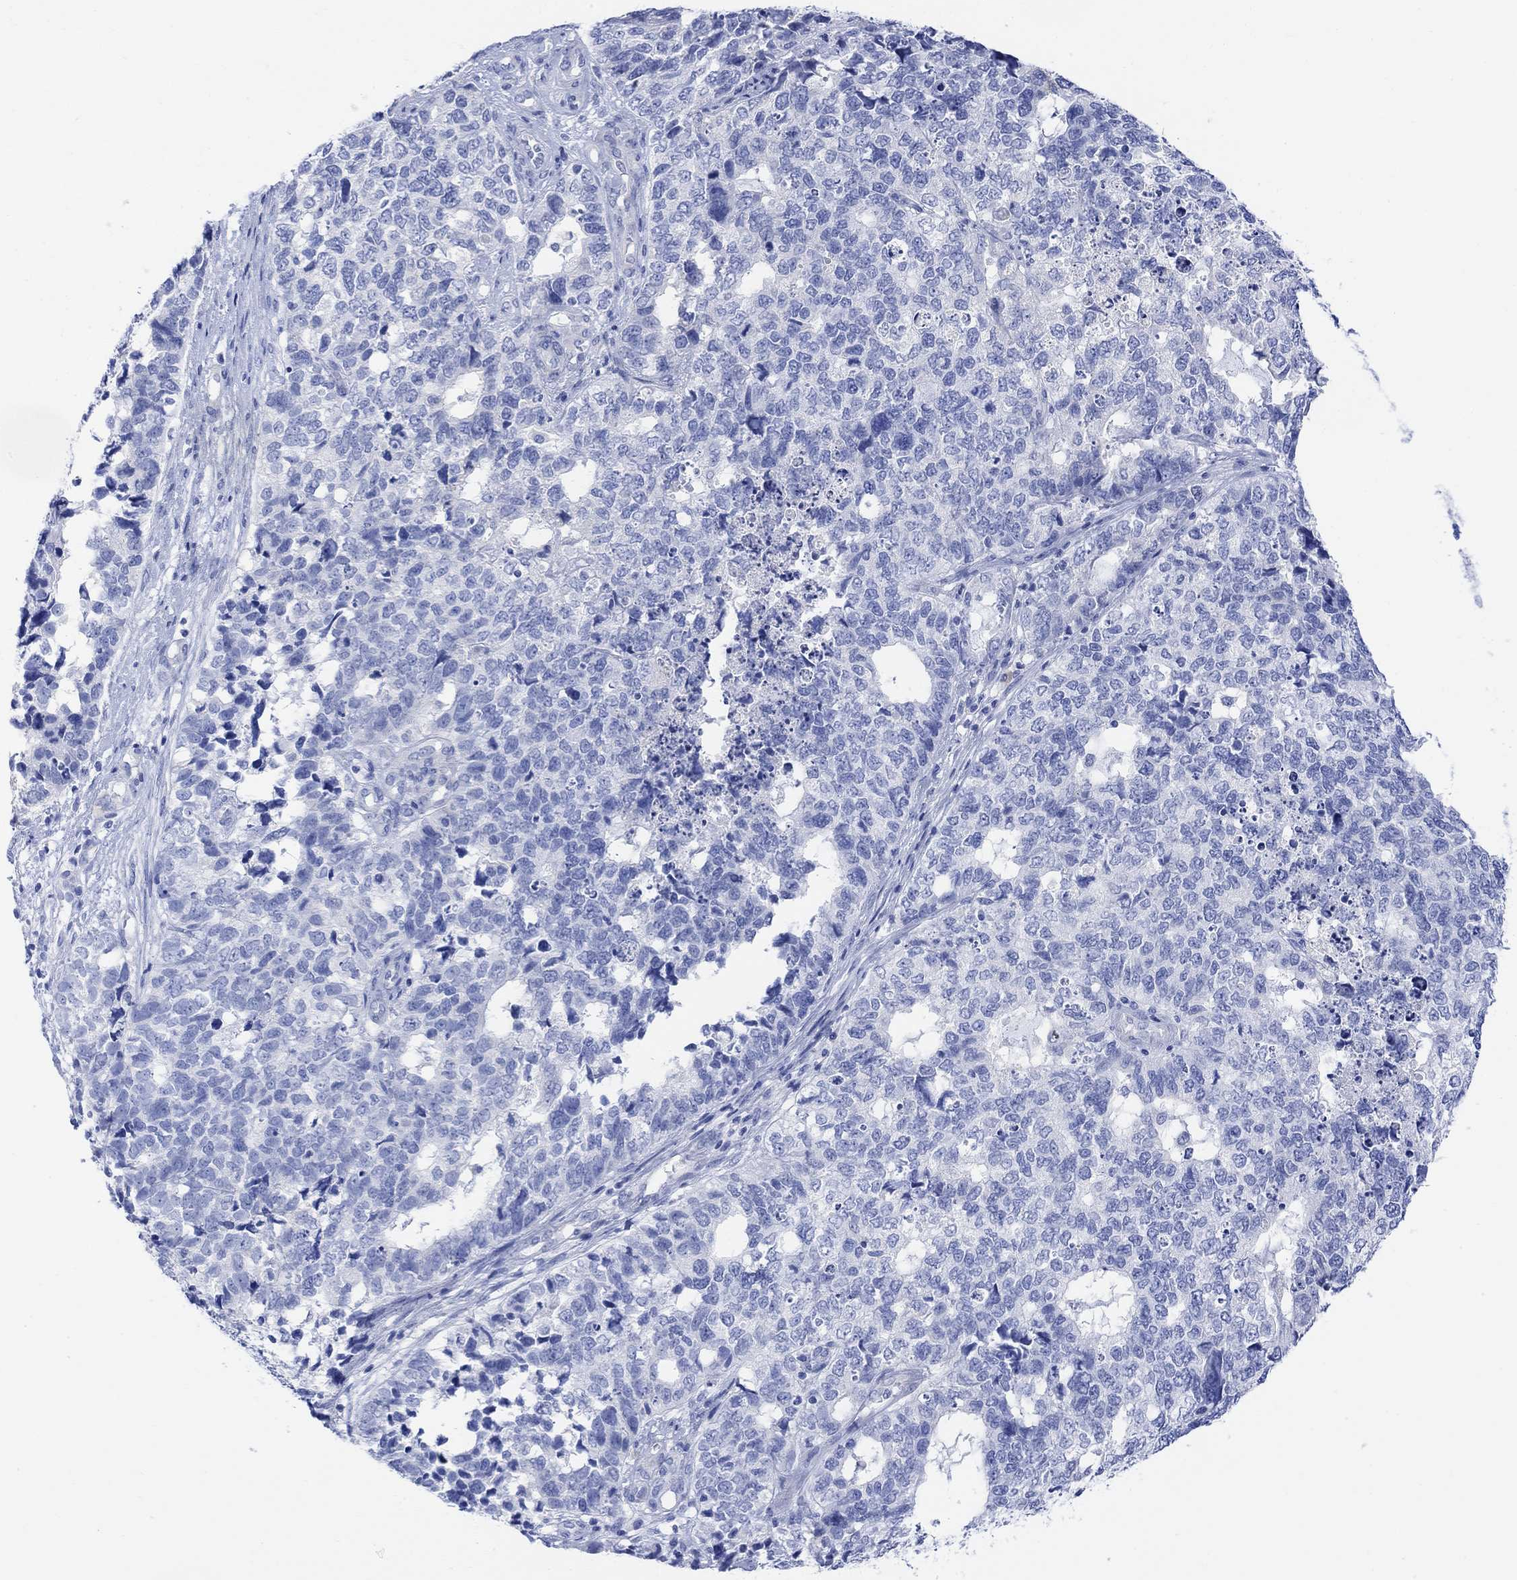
{"staining": {"intensity": "negative", "quantity": "none", "location": "none"}, "tissue": "cervical cancer", "cell_type": "Tumor cells", "image_type": "cancer", "snomed": [{"axis": "morphology", "description": "Squamous cell carcinoma, NOS"}, {"axis": "topography", "description": "Cervix"}], "caption": "A histopathology image of squamous cell carcinoma (cervical) stained for a protein reveals no brown staining in tumor cells. The staining is performed using DAB (3,3'-diaminobenzidine) brown chromogen with nuclei counter-stained in using hematoxylin.", "gene": "GNG13", "patient": {"sex": "female", "age": 63}}